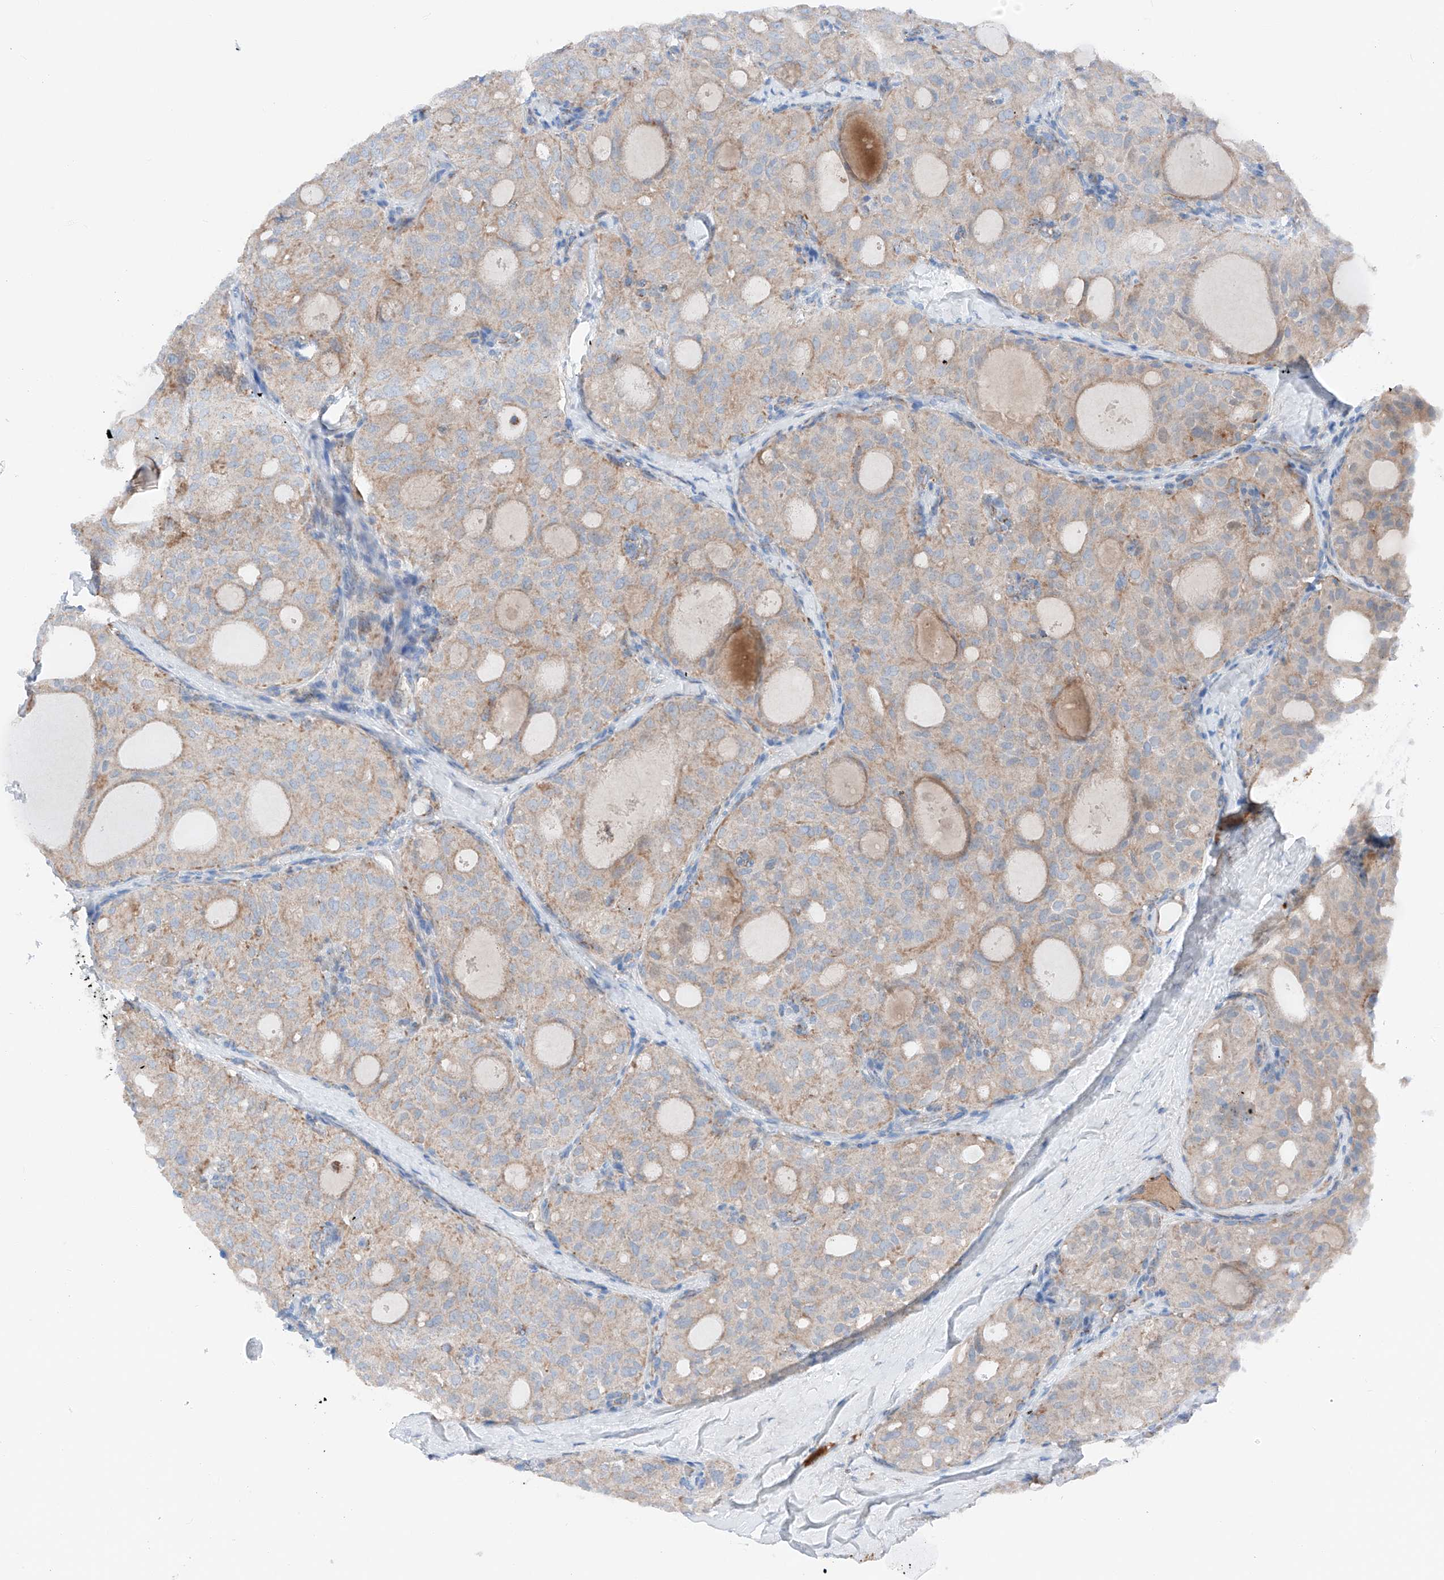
{"staining": {"intensity": "weak", "quantity": "<25%", "location": "cytoplasmic/membranous"}, "tissue": "thyroid cancer", "cell_type": "Tumor cells", "image_type": "cancer", "snomed": [{"axis": "morphology", "description": "Follicular adenoma carcinoma, NOS"}, {"axis": "topography", "description": "Thyroid gland"}], "caption": "The image exhibits no staining of tumor cells in thyroid follicular adenoma carcinoma.", "gene": "MRAP", "patient": {"sex": "male", "age": 75}}